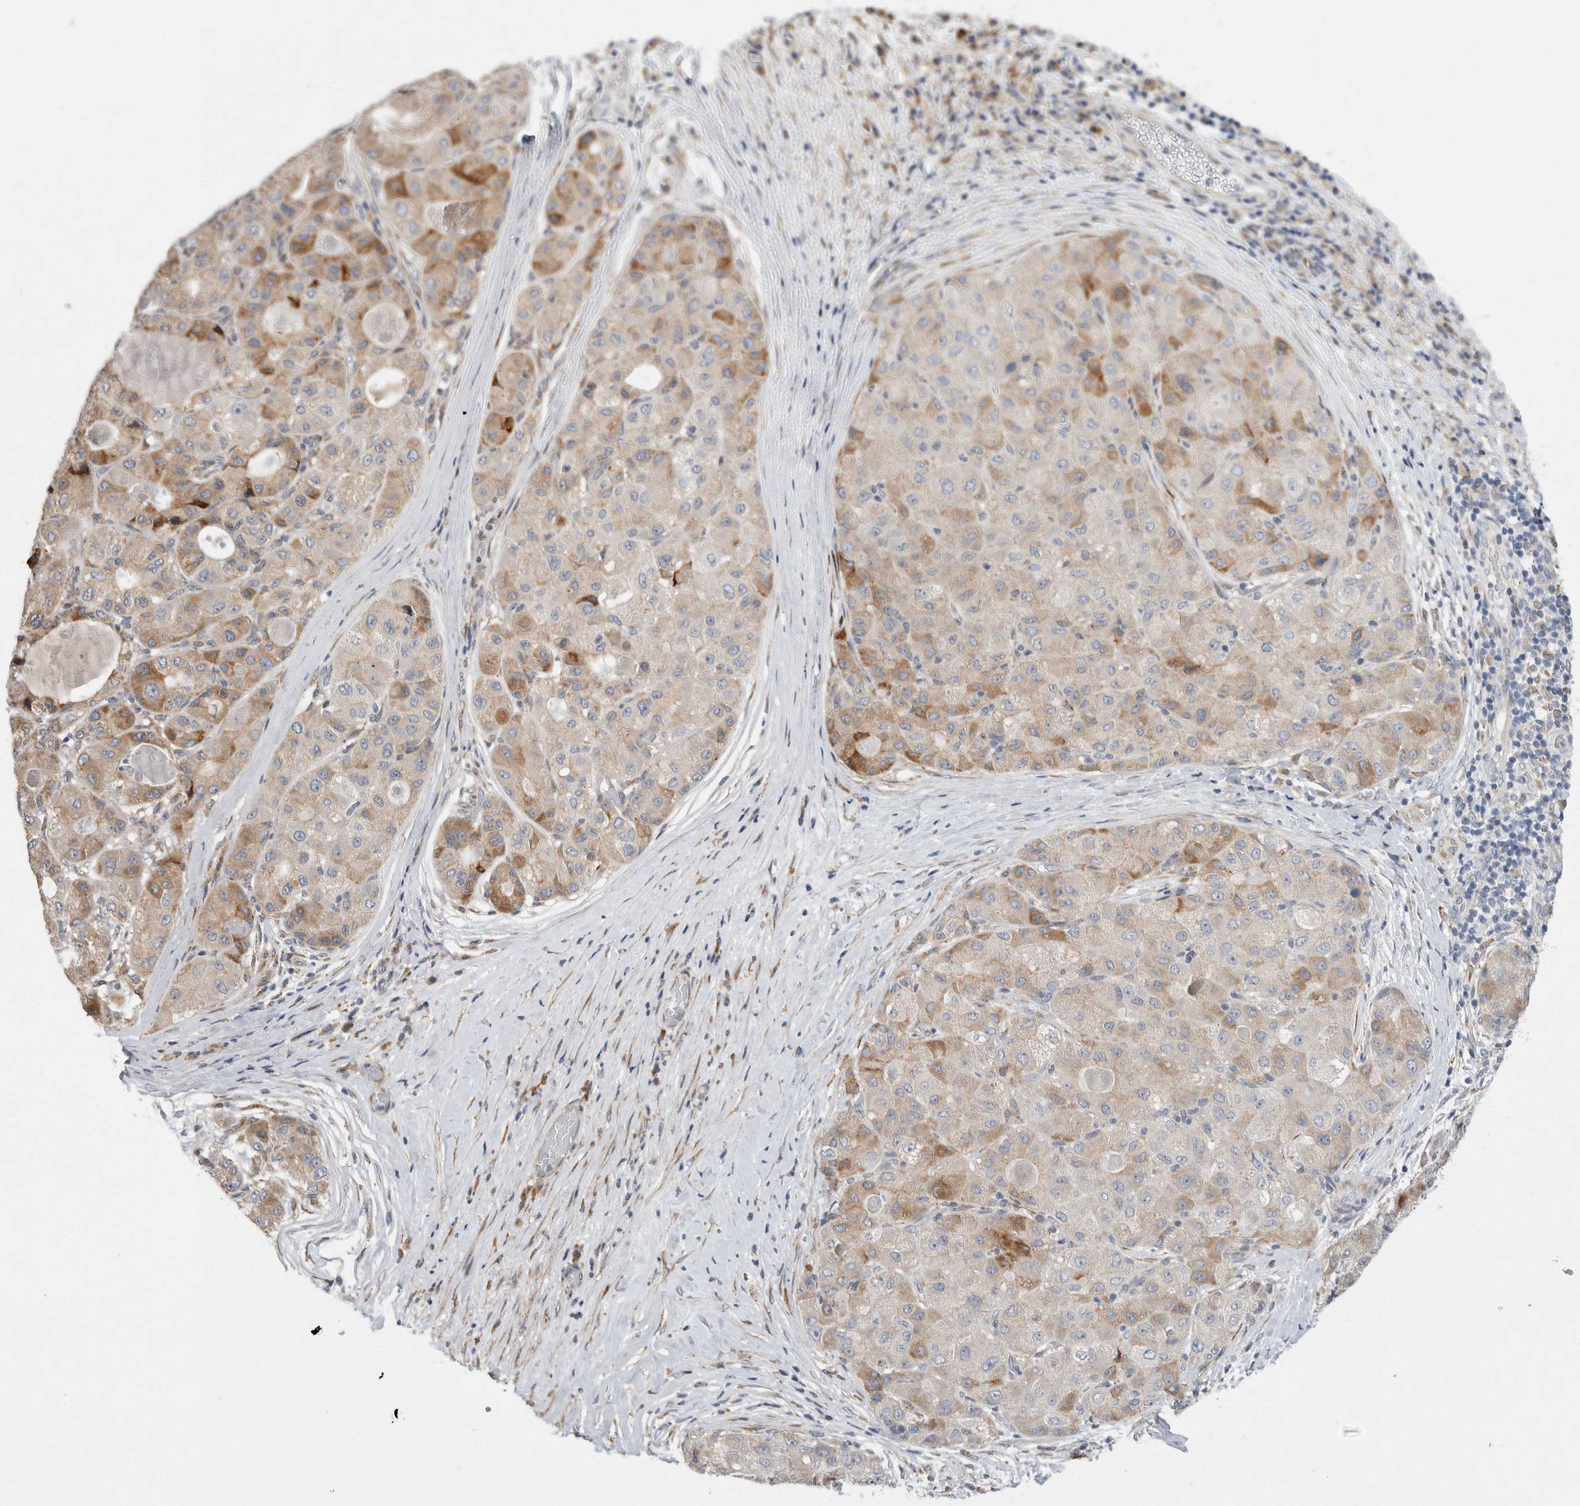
{"staining": {"intensity": "moderate", "quantity": "25%-75%", "location": "cytoplasmic/membranous"}, "tissue": "liver cancer", "cell_type": "Tumor cells", "image_type": "cancer", "snomed": [{"axis": "morphology", "description": "Carcinoma, Hepatocellular, NOS"}, {"axis": "topography", "description": "Liver"}], "caption": "Moderate cytoplasmic/membranous protein expression is seen in about 25%-75% of tumor cells in hepatocellular carcinoma (liver).", "gene": "TRMT9B", "patient": {"sex": "male", "age": 80}}